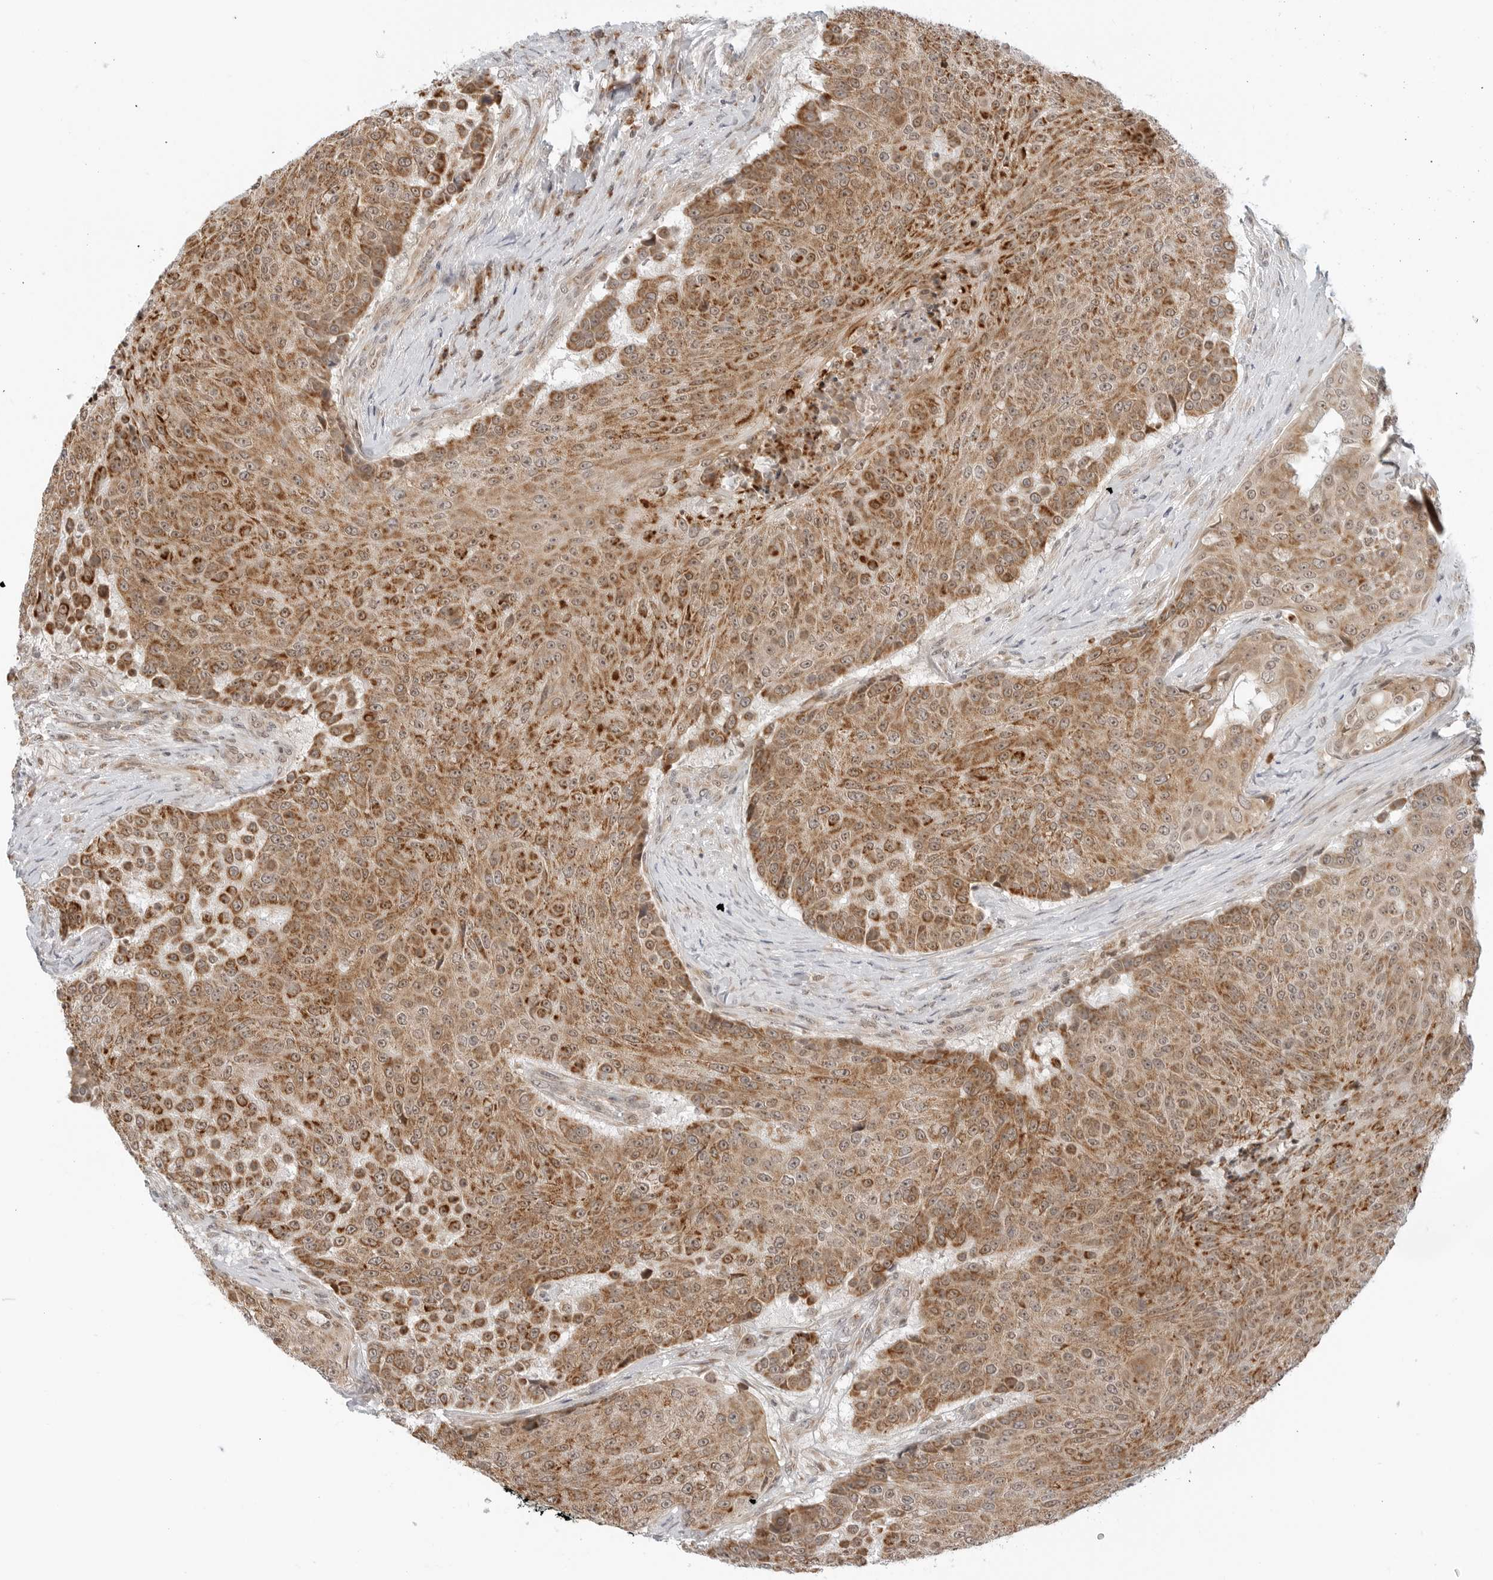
{"staining": {"intensity": "moderate", "quantity": ">75%", "location": "cytoplasmic/membranous"}, "tissue": "urothelial cancer", "cell_type": "Tumor cells", "image_type": "cancer", "snomed": [{"axis": "morphology", "description": "Urothelial carcinoma, High grade"}, {"axis": "topography", "description": "Urinary bladder"}], "caption": "This histopathology image reveals IHC staining of urothelial cancer, with medium moderate cytoplasmic/membranous positivity in about >75% of tumor cells.", "gene": "POLR3GL", "patient": {"sex": "female", "age": 63}}